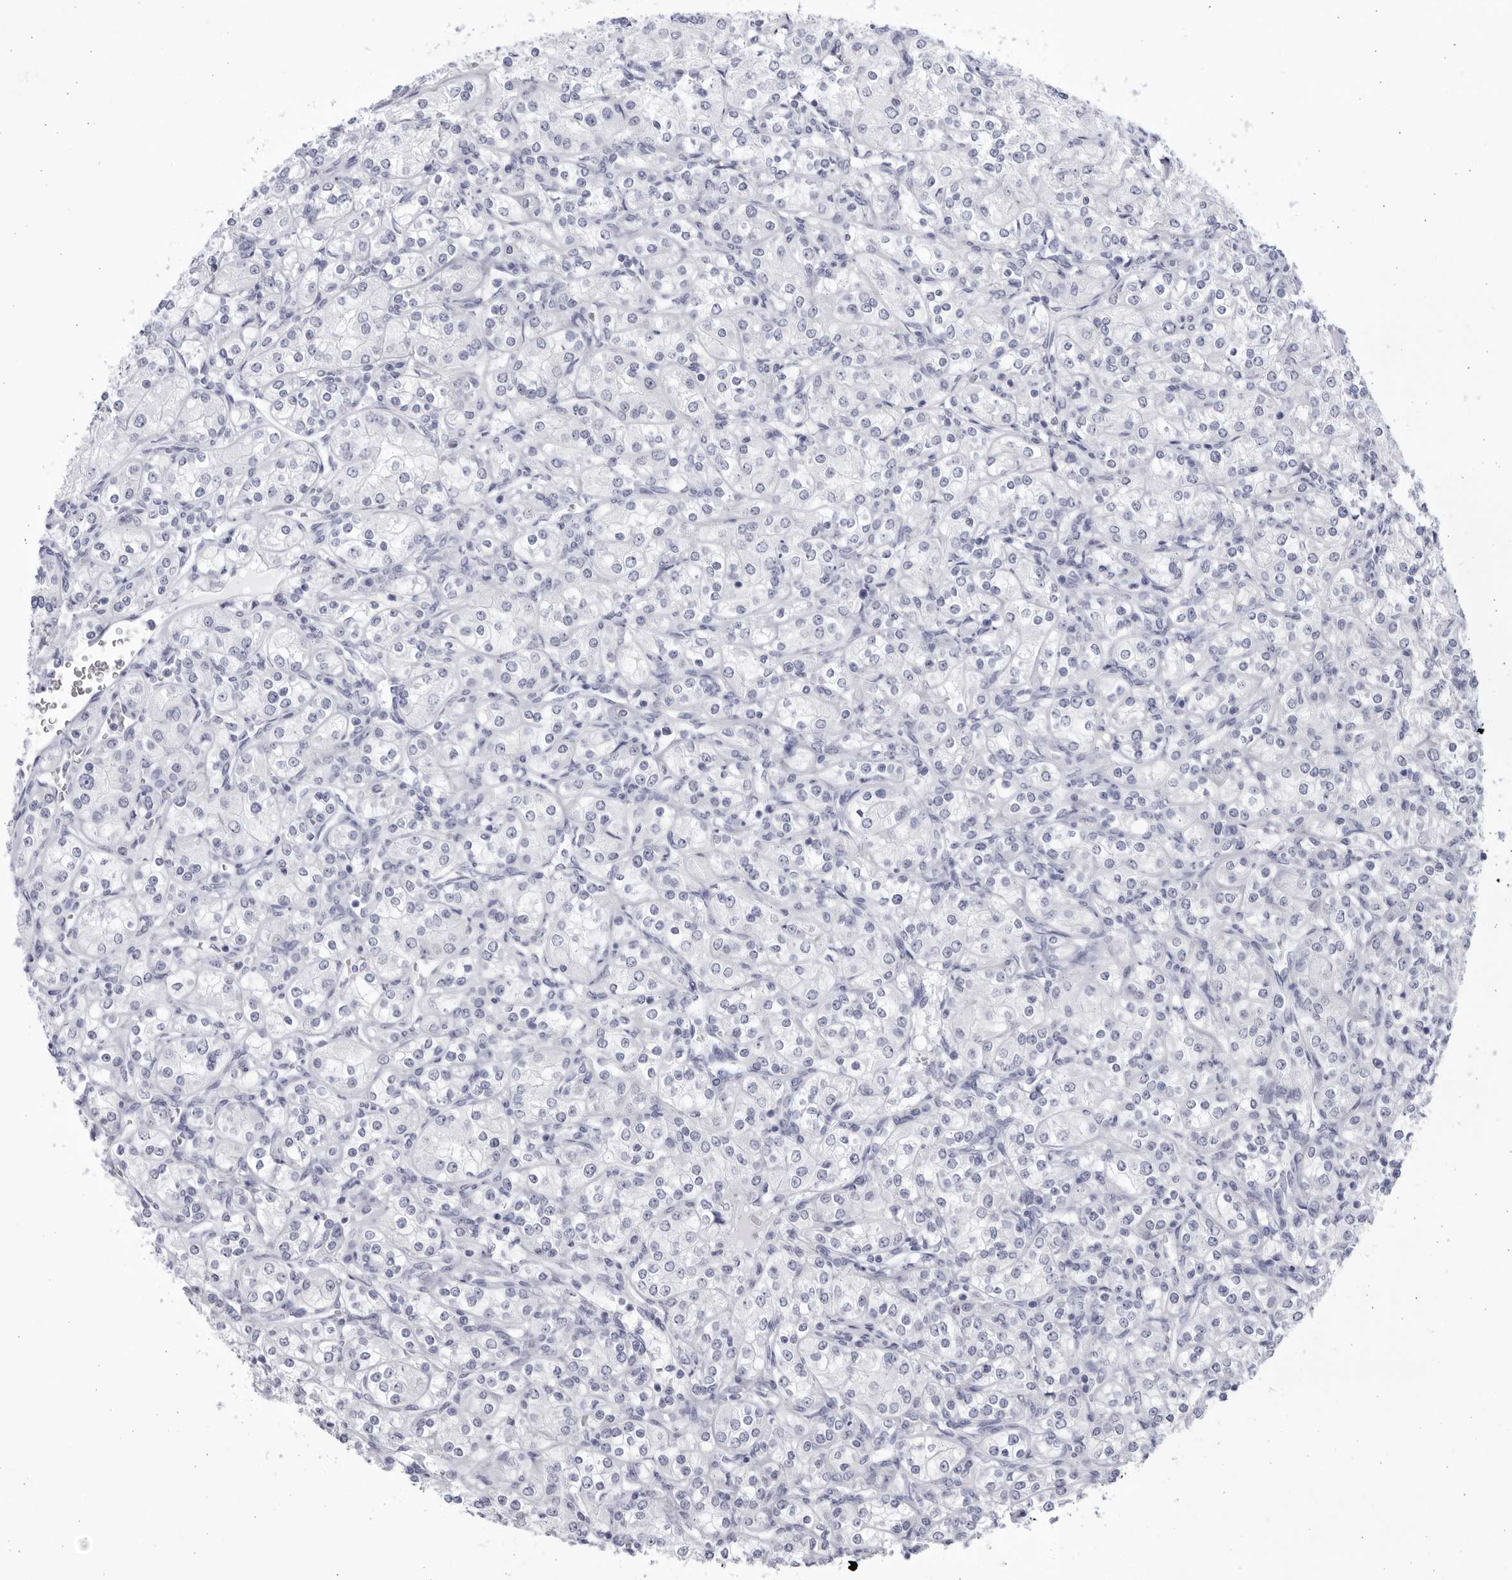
{"staining": {"intensity": "negative", "quantity": "none", "location": "none"}, "tissue": "renal cancer", "cell_type": "Tumor cells", "image_type": "cancer", "snomed": [{"axis": "morphology", "description": "Adenocarcinoma, NOS"}, {"axis": "topography", "description": "Kidney"}], "caption": "Renal adenocarcinoma was stained to show a protein in brown. There is no significant positivity in tumor cells.", "gene": "CCDC181", "patient": {"sex": "male", "age": 77}}